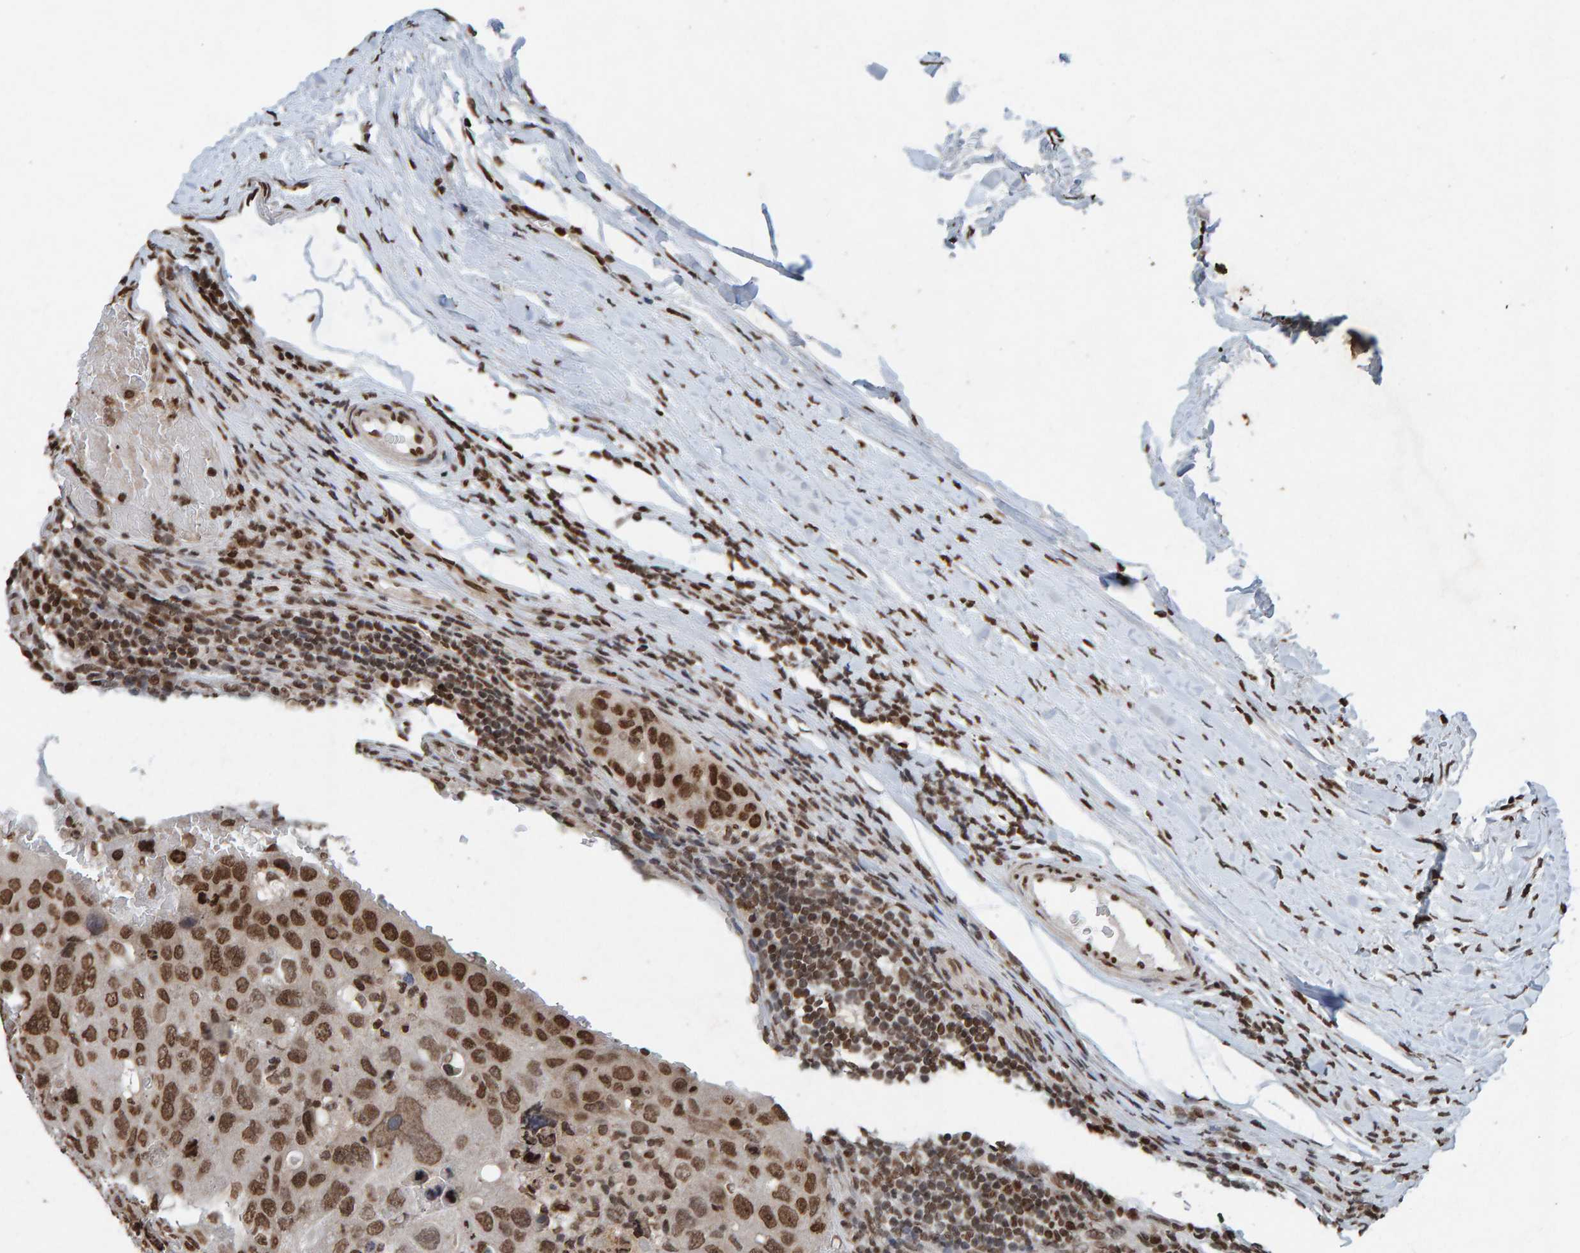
{"staining": {"intensity": "strong", "quantity": ">75%", "location": "nuclear"}, "tissue": "urothelial cancer", "cell_type": "Tumor cells", "image_type": "cancer", "snomed": [{"axis": "morphology", "description": "Urothelial carcinoma, High grade"}, {"axis": "topography", "description": "Lymph node"}, {"axis": "topography", "description": "Urinary bladder"}], "caption": "Immunohistochemical staining of human urothelial cancer displays strong nuclear protein expression in approximately >75% of tumor cells.", "gene": "H2AZ1", "patient": {"sex": "male", "age": 51}}